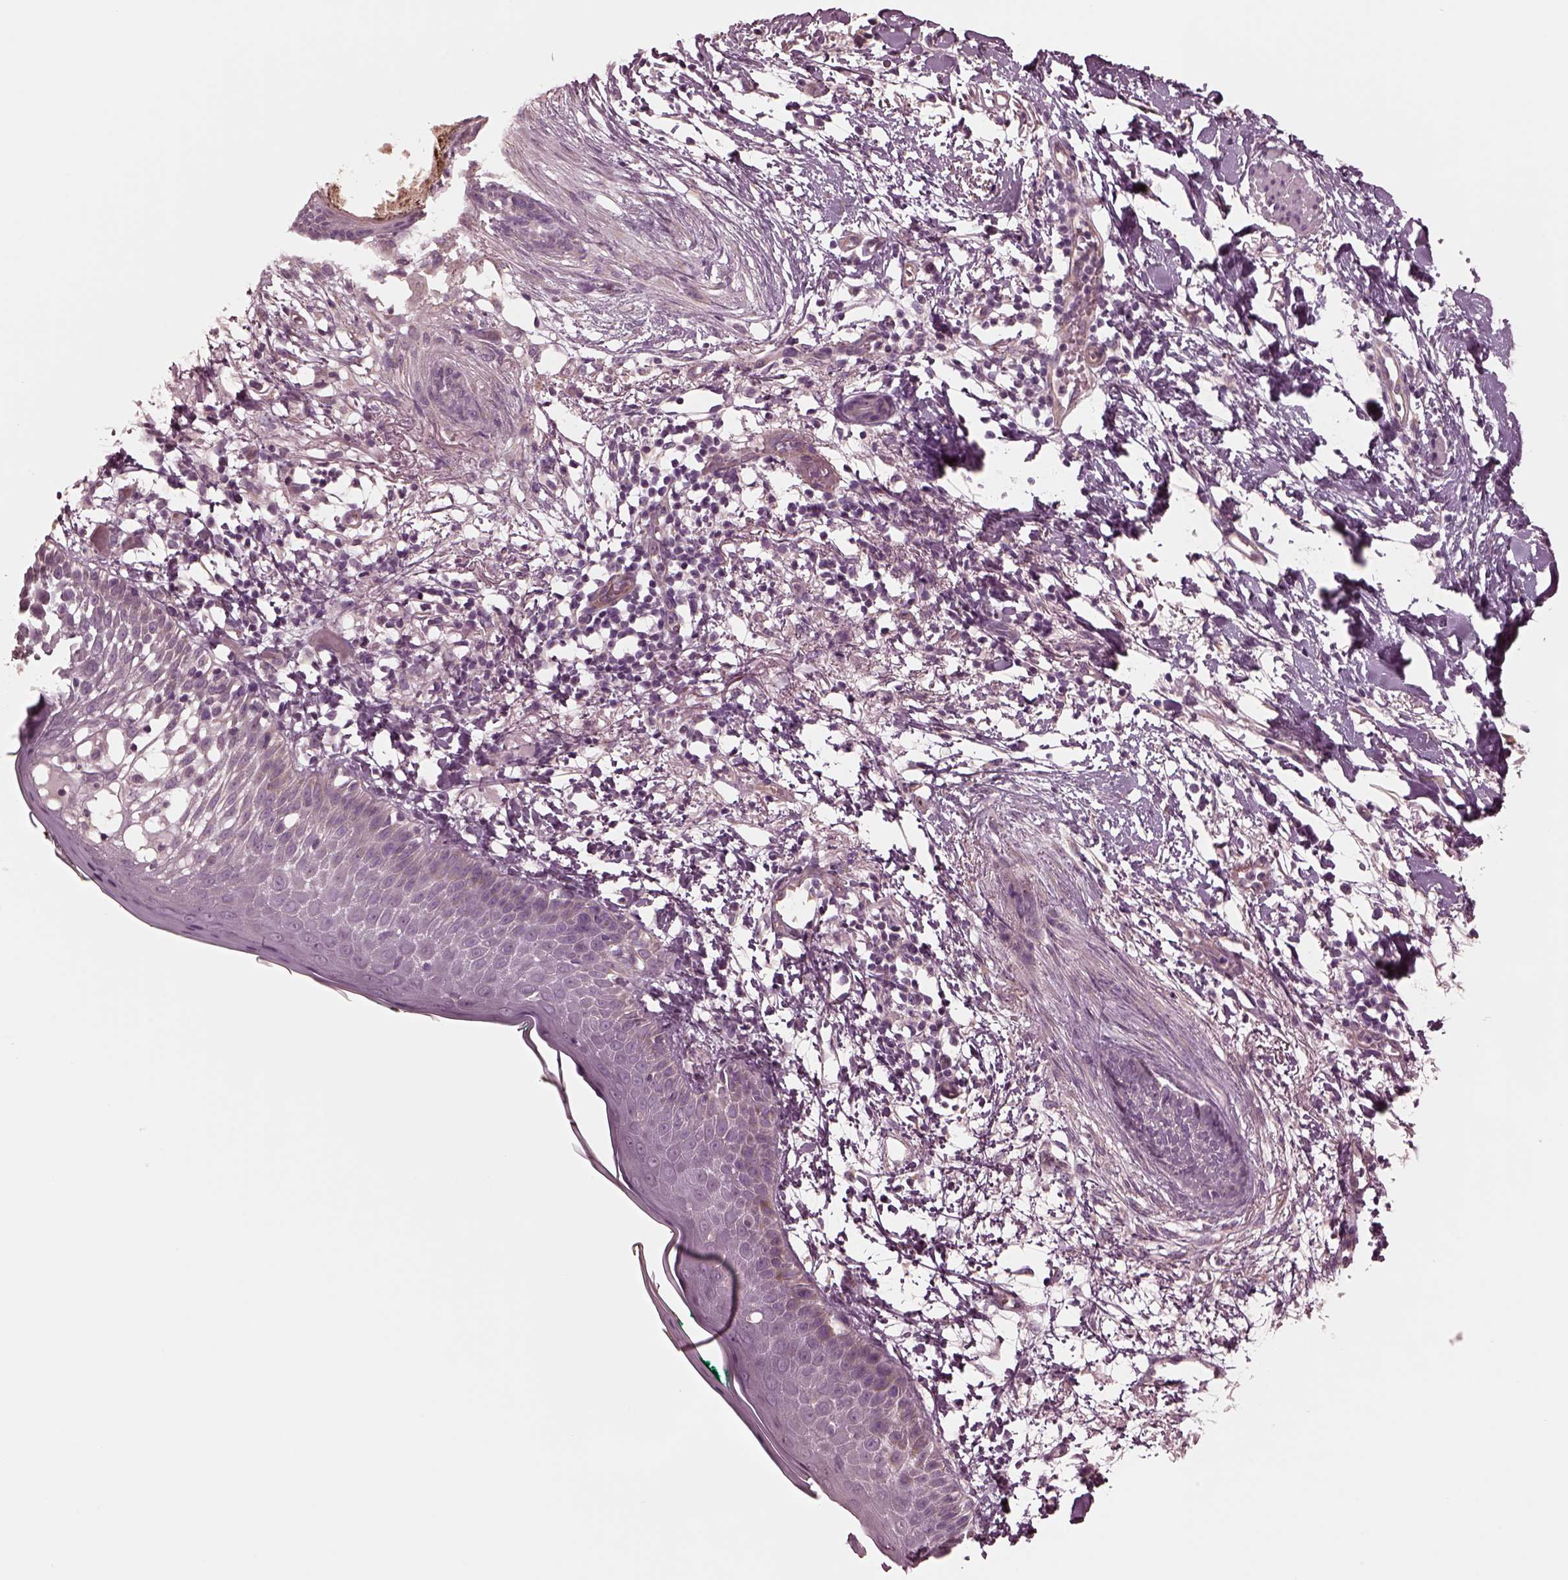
{"staining": {"intensity": "negative", "quantity": "none", "location": "none"}, "tissue": "skin cancer", "cell_type": "Tumor cells", "image_type": "cancer", "snomed": [{"axis": "morphology", "description": "Normal tissue, NOS"}, {"axis": "morphology", "description": "Basal cell carcinoma"}, {"axis": "topography", "description": "Skin"}], "caption": "DAB (3,3'-diaminobenzidine) immunohistochemical staining of human skin basal cell carcinoma demonstrates no significant expression in tumor cells.", "gene": "KIF6", "patient": {"sex": "male", "age": 84}}